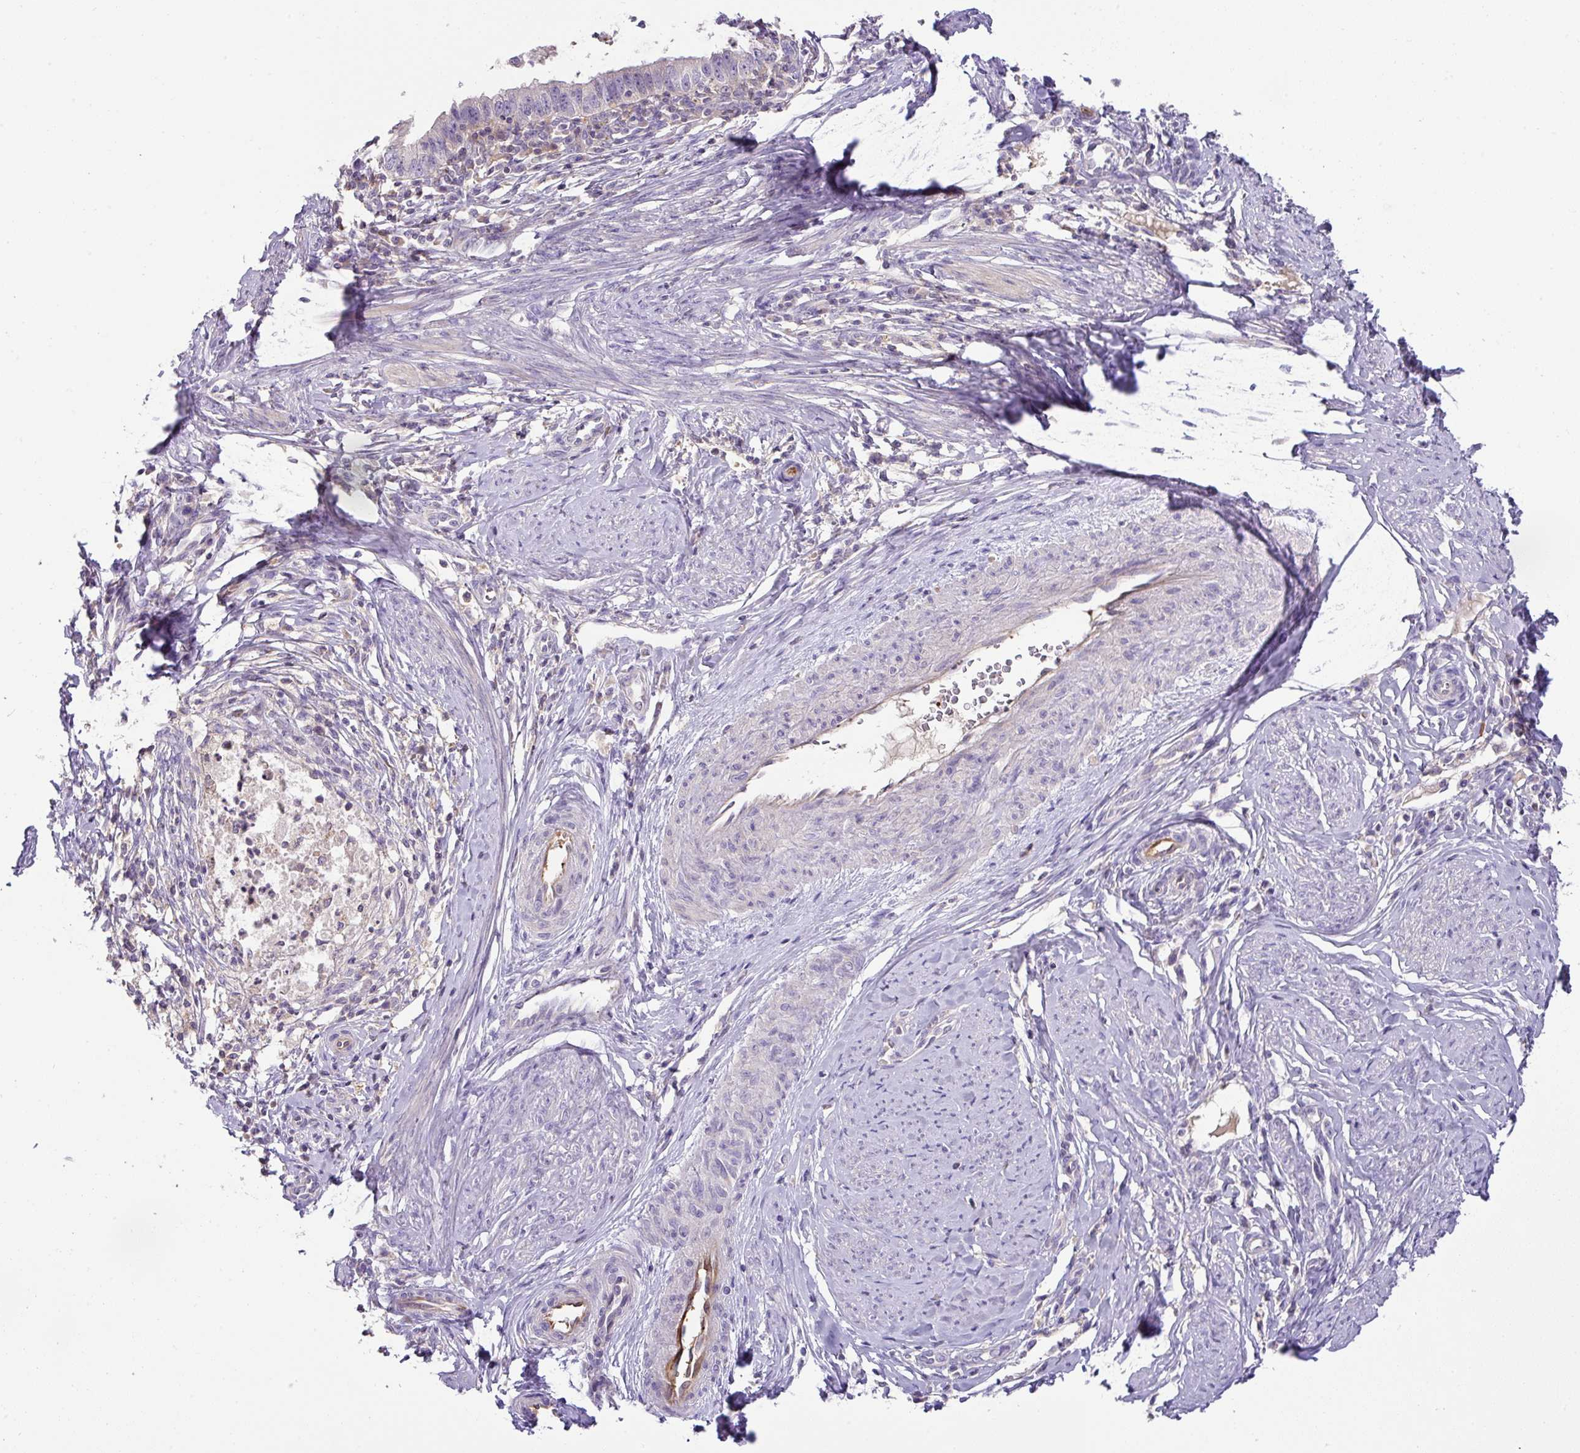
{"staining": {"intensity": "negative", "quantity": "none", "location": "none"}, "tissue": "cervical cancer", "cell_type": "Tumor cells", "image_type": "cancer", "snomed": [{"axis": "morphology", "description": "Adenocarcinoma, NOS"}, {"axis": "topography", "description": "Cervix"}], "caption": "A high-resolution photomicrograph shows IHC staining of adenocarcinoma (cervical), which reveals no significant positivity in tumor cells. Brightfield microscopy of immunohistochemistry (IHC) stained with DAB (brown) and hematoxylin (blue), captured at high magnification.", "gene": "HOXC13", "patient": {"sex": "female", "age": 36}}